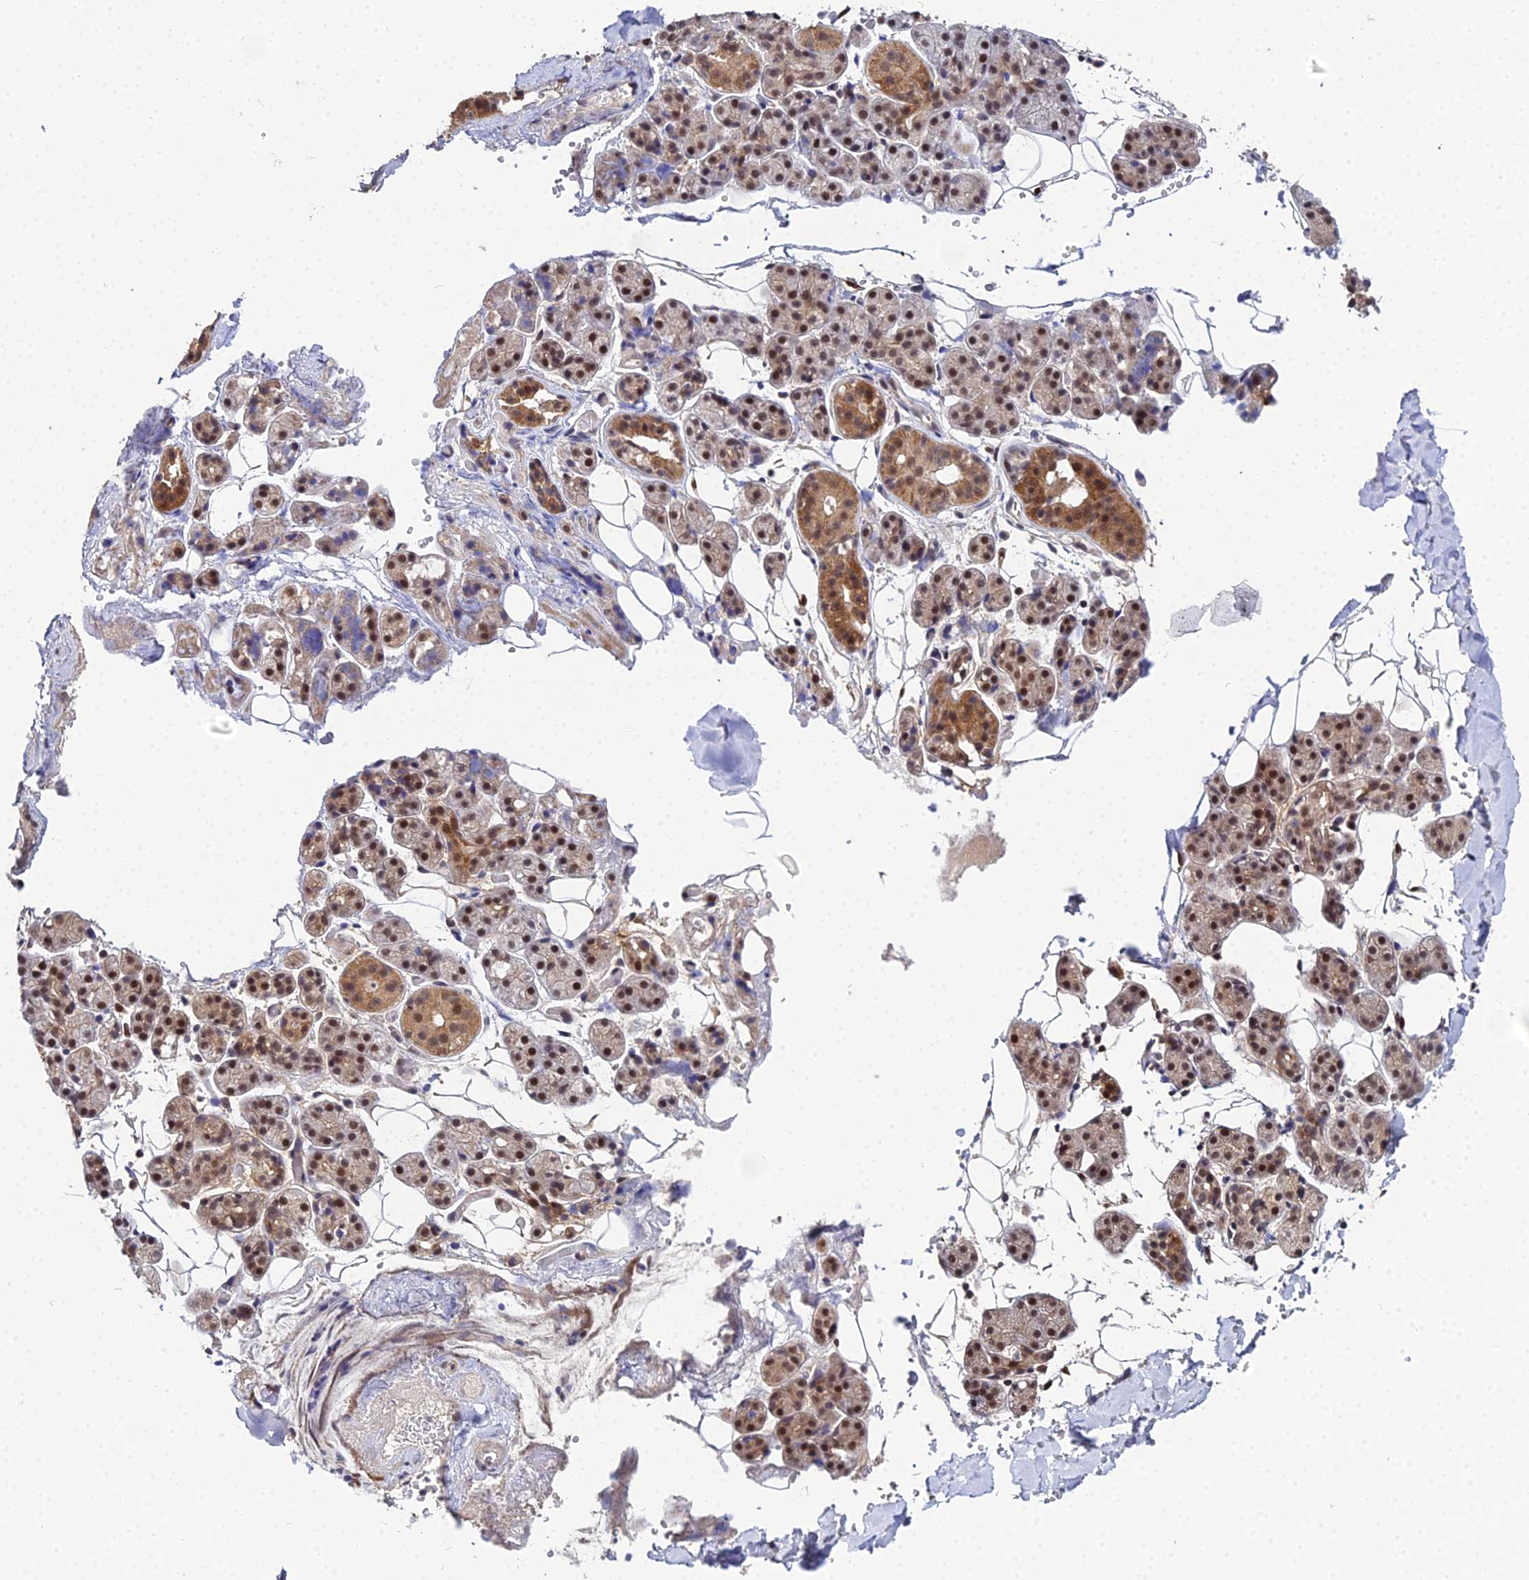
{"staining": {"intensity": "moderate", "quantity": ">75%", "location": "cytoplasmic/membranous,nuclear"}, "tissue": "salivary gland", "cell_type": "Glandular cells", "image_type": "normal", "snomed": [{"axis": "morphology", "description": "Normal tissue, NOS"}, {"axis": "topography", "description": "Salivary gland"}], "caption": "Salivary gland stained with DAB immunohistochemistry shows medium levels of moderate cytoplasmic/membranous,nuclear staining in approximately >75% of glandular cells. (Stains: DAB in brown, nuclei in blue, Microscopy: brightfield microscopy at high magnification).", "gene": "BIVM", "patient": {"sex": "female", "age": 33}}